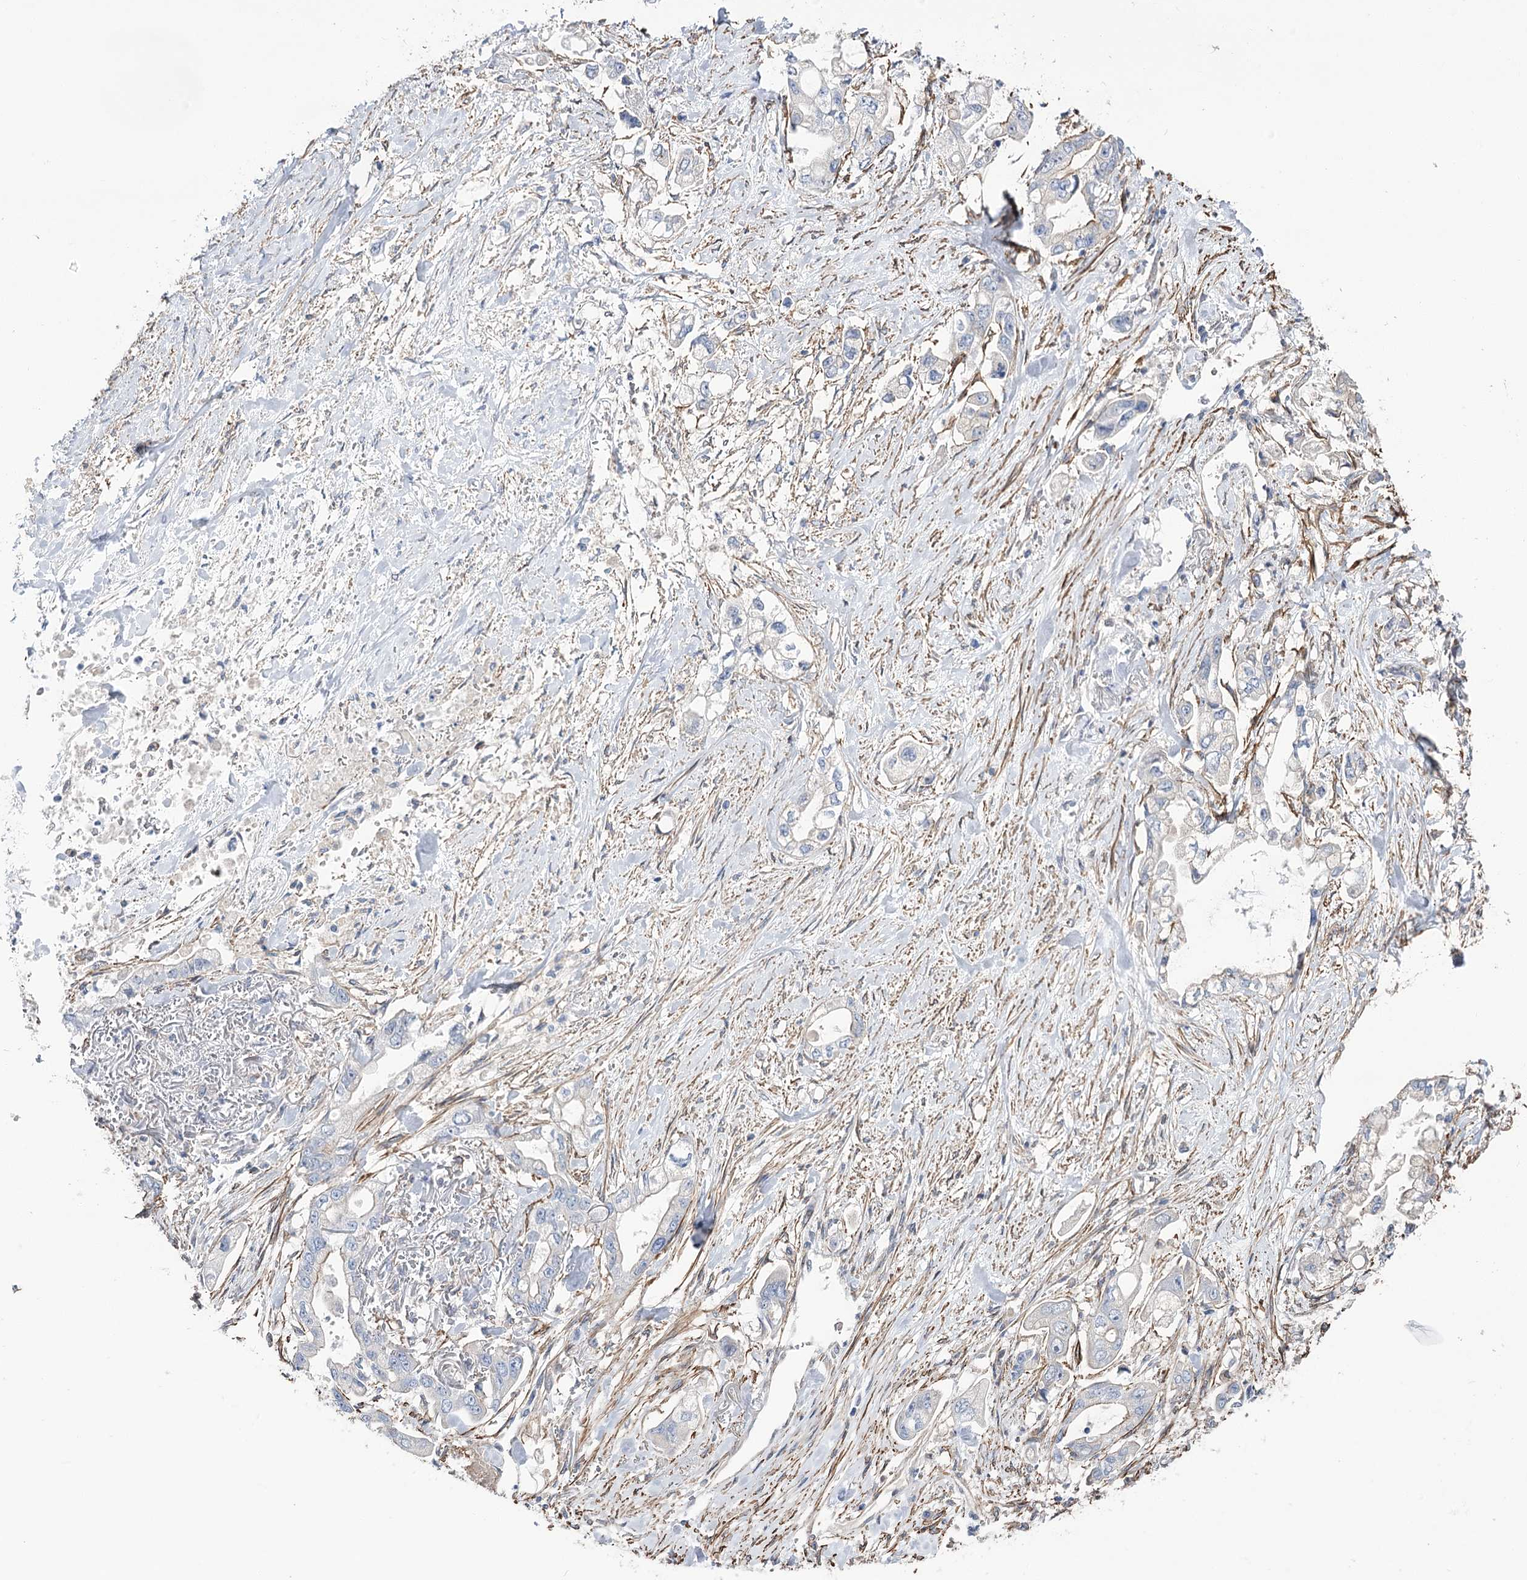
{"staining": {"intensity": "negative", "quantity": "none", "location": "none"}, "tissue": "stomach cancer", "cell_type": "Tumor cells", "image_type": "cancer", "snomed": [{"axis": "morphology", "description": "Adenocarcinoma, NOS"}, {"axis": "topography", "description": "Stomach"}], "caption": "IHC image of stomach cancer stained for a protein (brown), which exhibits no staining in tumor cells.", "gene": "WASHC3", "patient": {"sex": "male", "age": 62}}